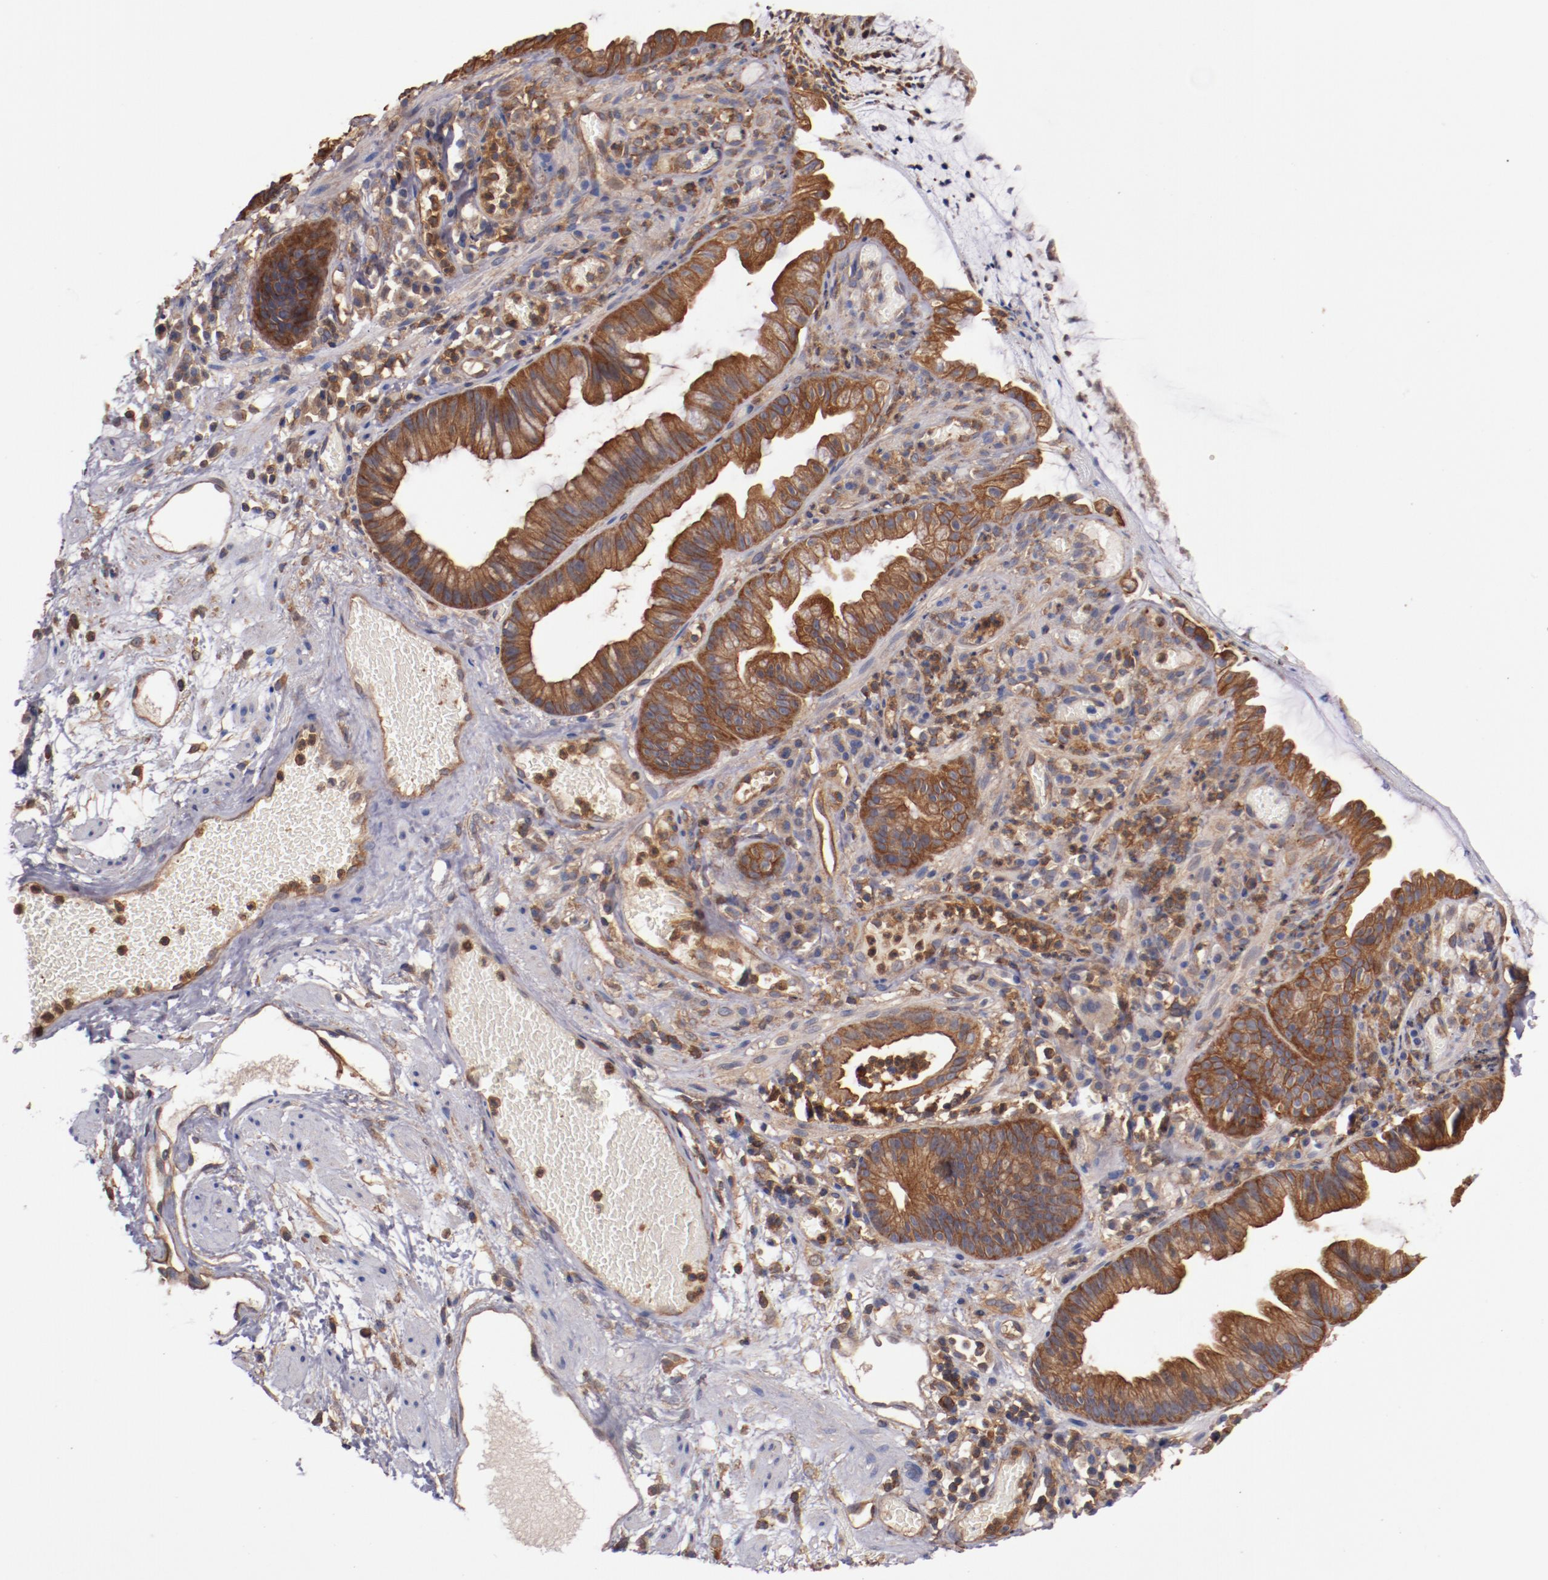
{"staining": {"intensity": "strong", "quantity": ">75%", "location": "cytoplasmic/membranous"}, "tissue": "skin", "cell_type": "Epidermal cells", "image_type": "normal", "snomed": [{"axis": "morphology", "description": "Normal tissue, NOS"}, {"axis": "morphology", "description": "Hemorrhoids"}, {"axis": "morphology", "description": "Inflammation, NOS"}, {"axis": "topography", "description": "Anal"}], "caption": "The image reveals immunohistochemical staining of normal skin. There is strong cytoplasmic/membranous positivity is seen in approximately >75% of epidermal cells.", "gene": "TMOD3", "patient": {"sex": "male", "age": 60}}